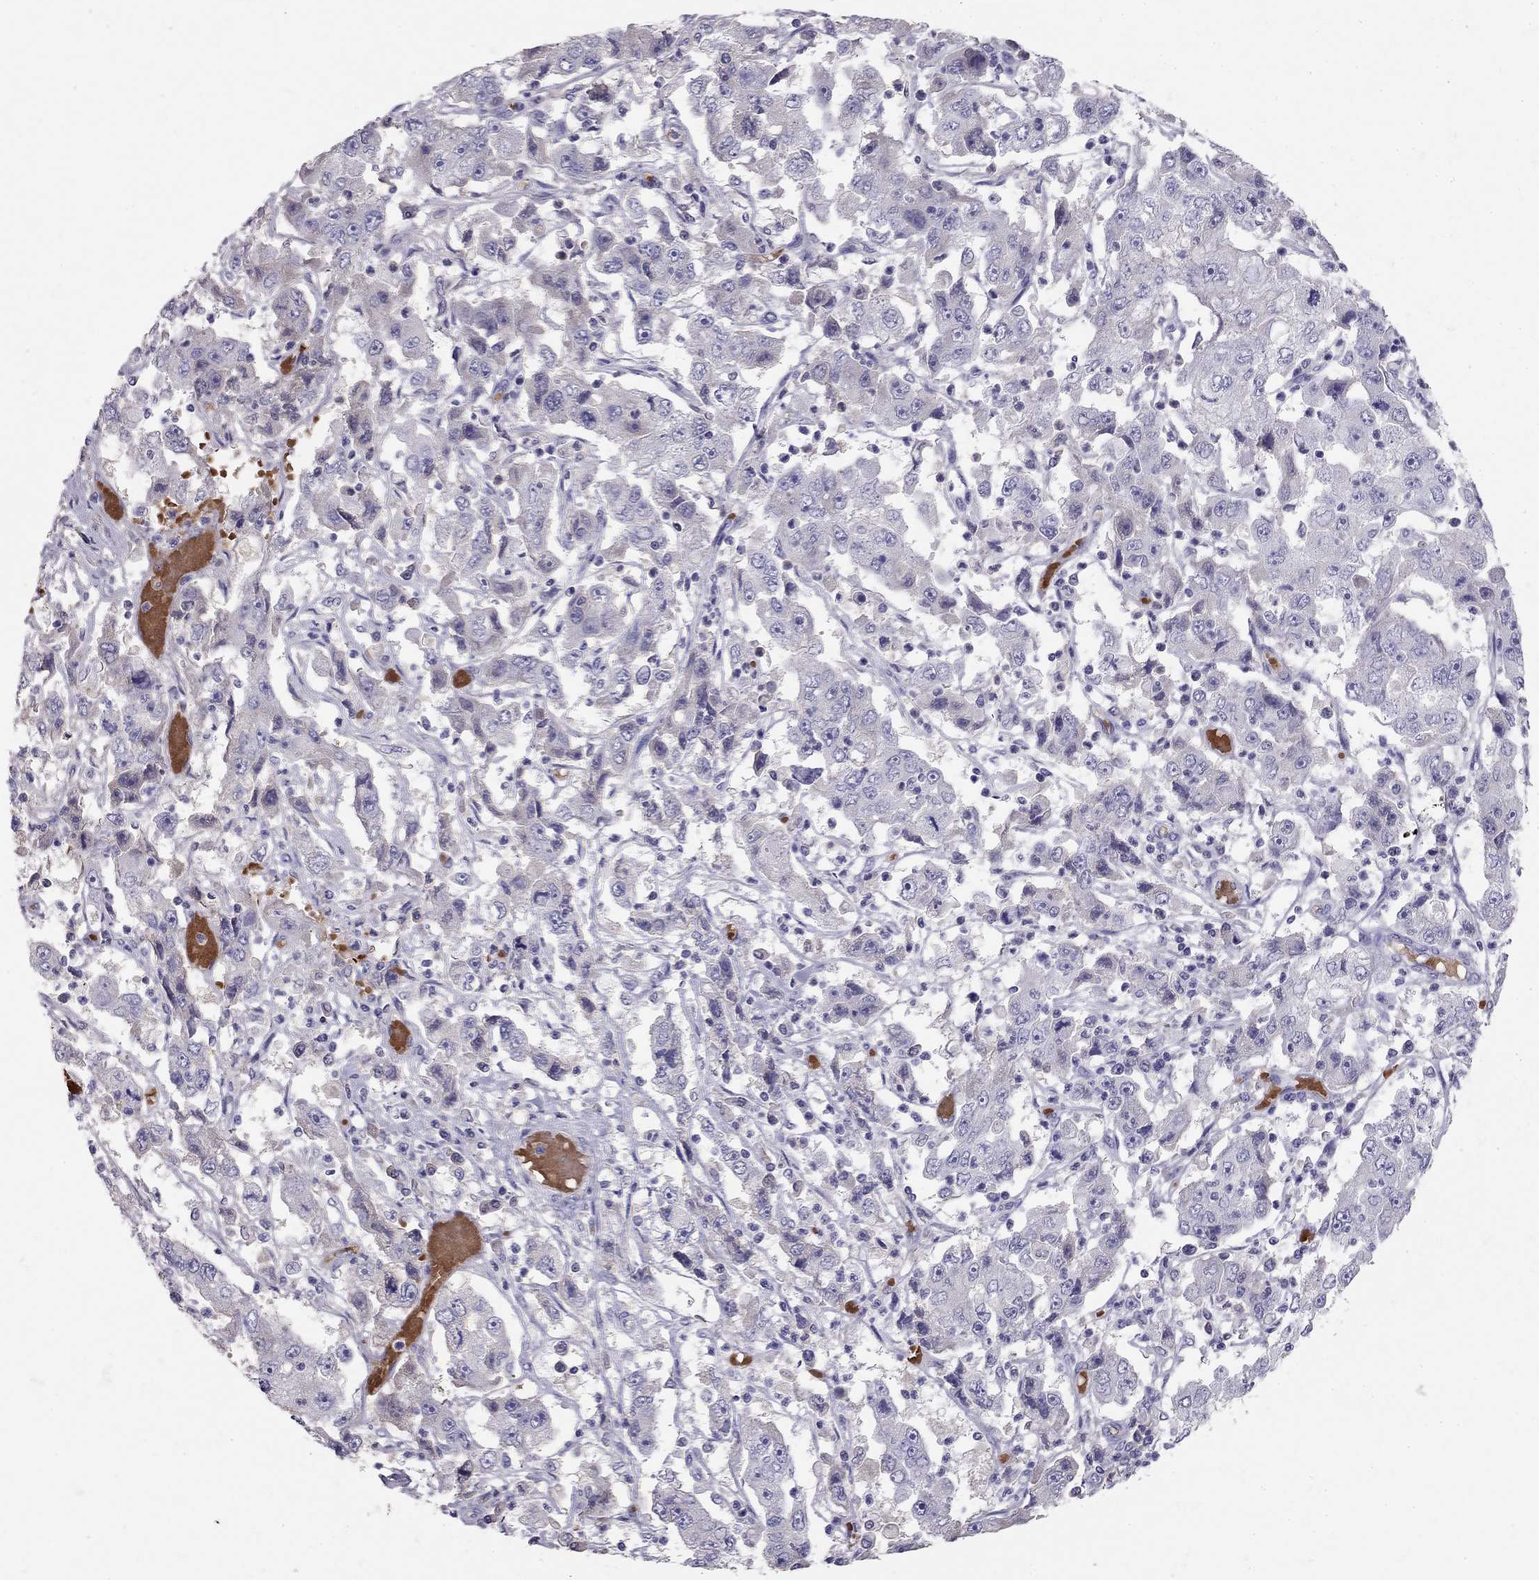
{"staining": {"intensity": "negative", "quantity": "none", "location": "none"}, "tissue": "cervical cancer", "cell_type": "Tumor cells", "image_type": "cancer", "snomed": [{"axis": "morphology", "description": "Squamous cell carcinoma, NOS"}, {"axis": "topography", "description": "Cervix"}], "caption": "A photomicrograph of human cervical cancer (squamous cell carcinoma) is negative for staining in tumor cells.", "gene": "RHD", "patient": {"sex": "female", "age": 36}}